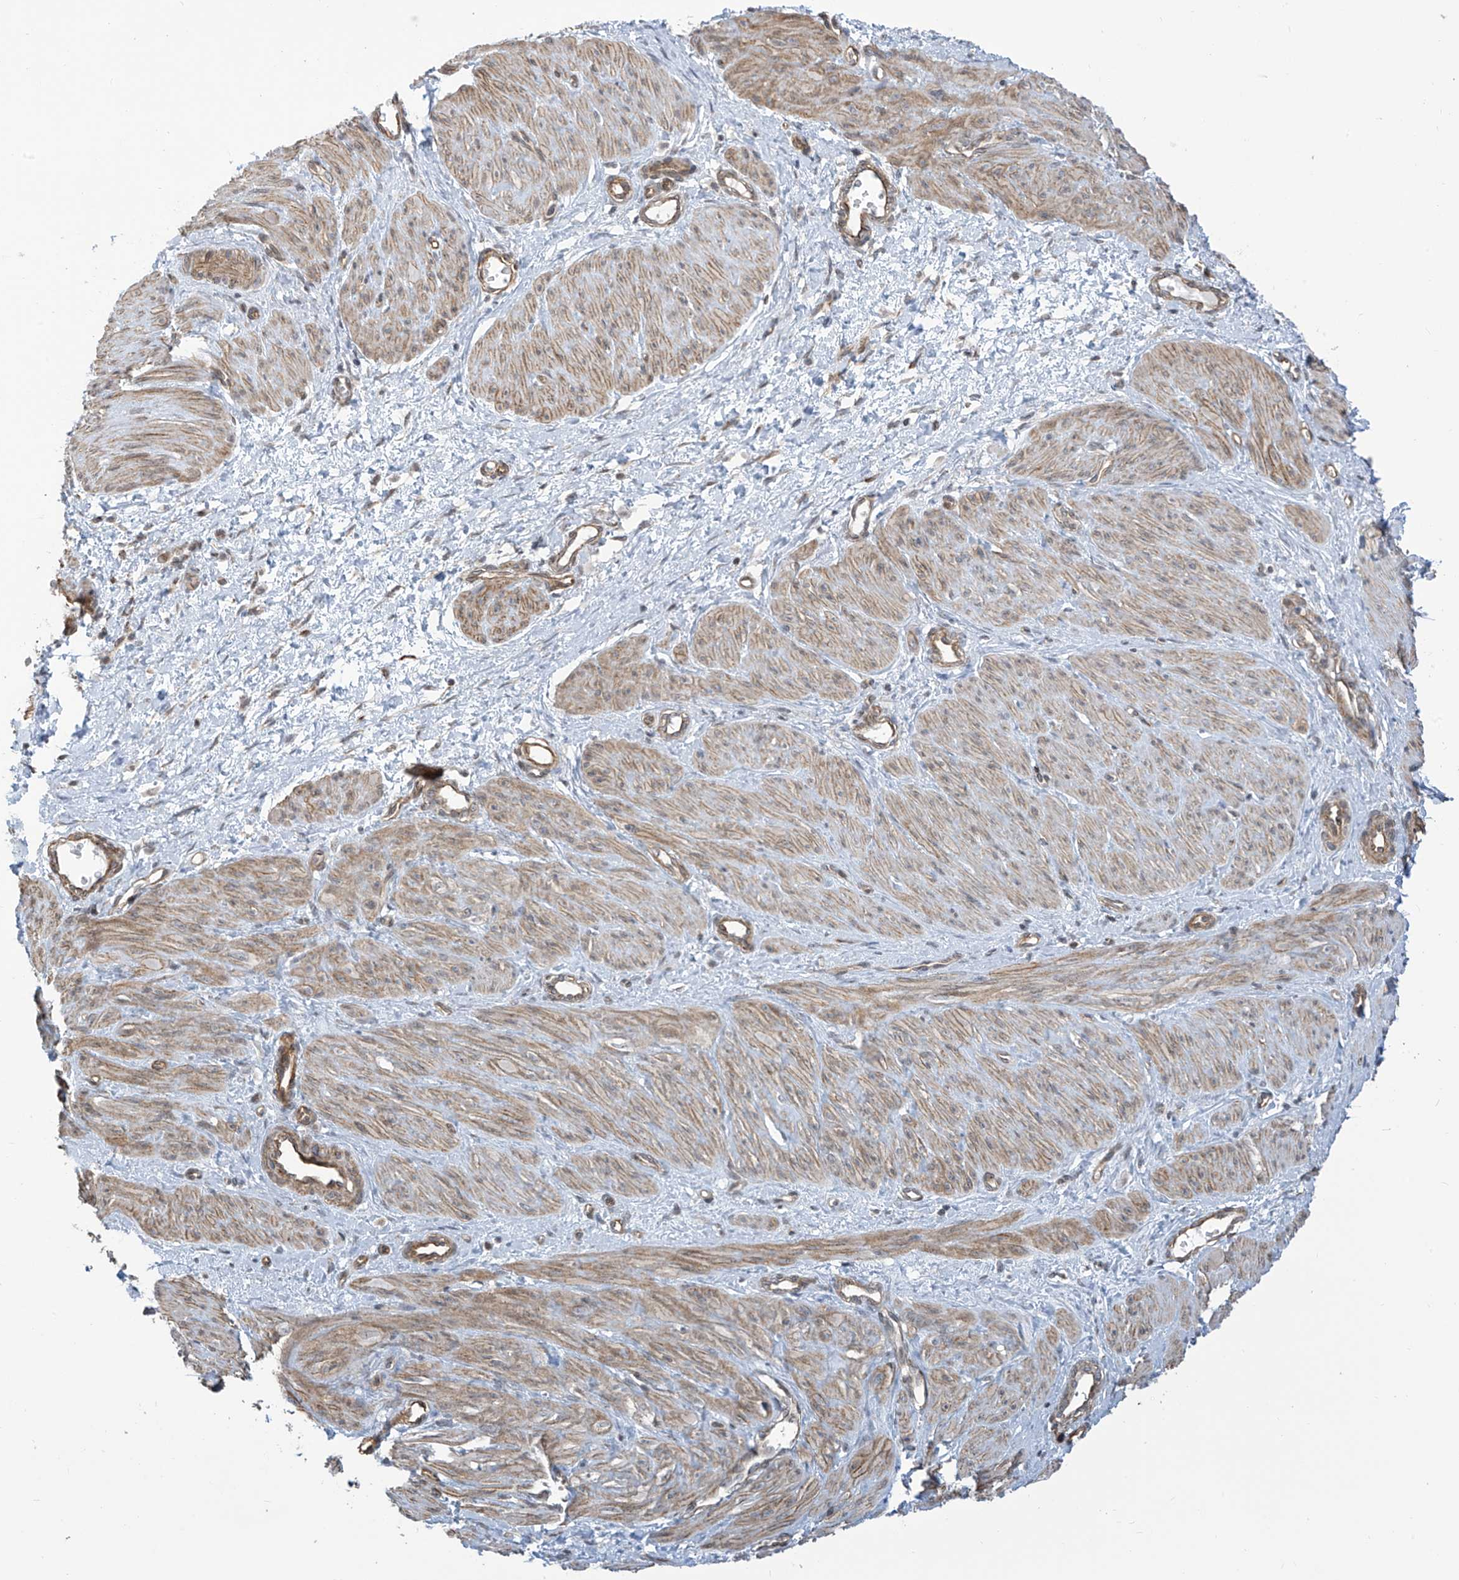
{"staining": {"intensity": "moderate", "quantity": "25%-75%", "location": "cytoplasmic/membranous"}, "tissue": "smooth muscle", "cell_type": "Smooth muscle cells", "image_type": "normal", "snomed": [{"axis": "morphology", "description": "Normal tissue, NOS"}, {"axis": "topography", "description": "Endometrium"}], "caption": "Protein staining reveals moderate cytoplasmic/membranous positivity in approximately 25%-75% of smooth muscle cells in benign smooth muscle. (DAB IHC with brightfield microscopy, high magnification).", "gene": "METAP1D", "patient": {"sex": "female", "age": 33}}